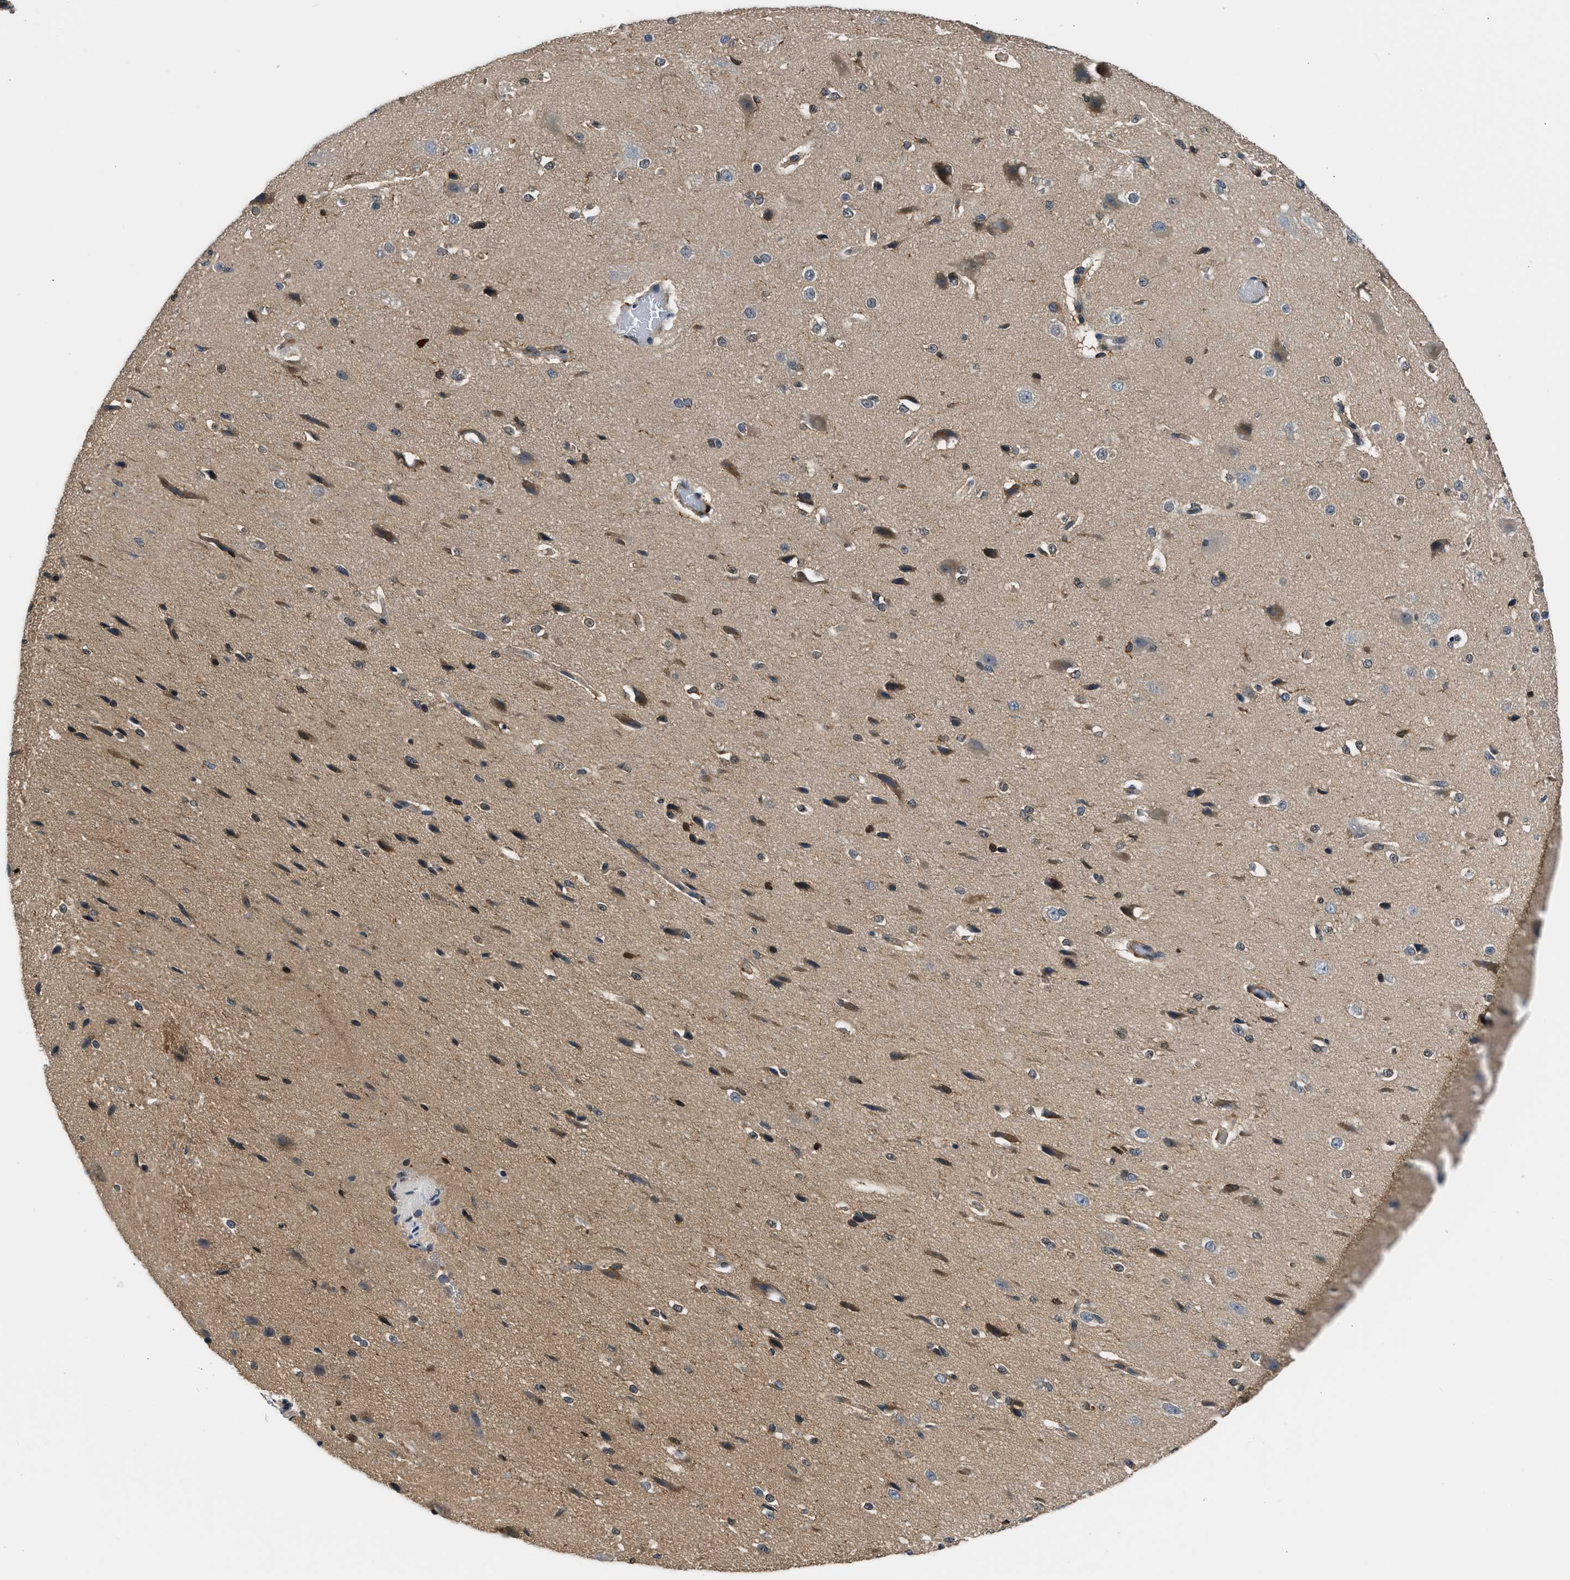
{"staining": {"intensity": "weak", "quantity": ">75%", "location": "cytoplasmic/membranous,nuclear"}, "tissue": "cerebral cortex", "cell_type": "Endothelial cells", "image_type": "normal", "snomed": [{"axis": "morphology", "description": "Normal tissue, NOS"}, {"axis": "morphology", "description": "Developmental malformation"}, {"axis": "topography", "description": "Cerebral cortex"}], "caption": "Protein staining displays weak cytoplasmic/membranous,nuclear positivity in about >75% of endothelial cells in unremarkable cerebral cortex.", "gene": "MTMR1", "patient": {"sex": "female", "age": 30}}